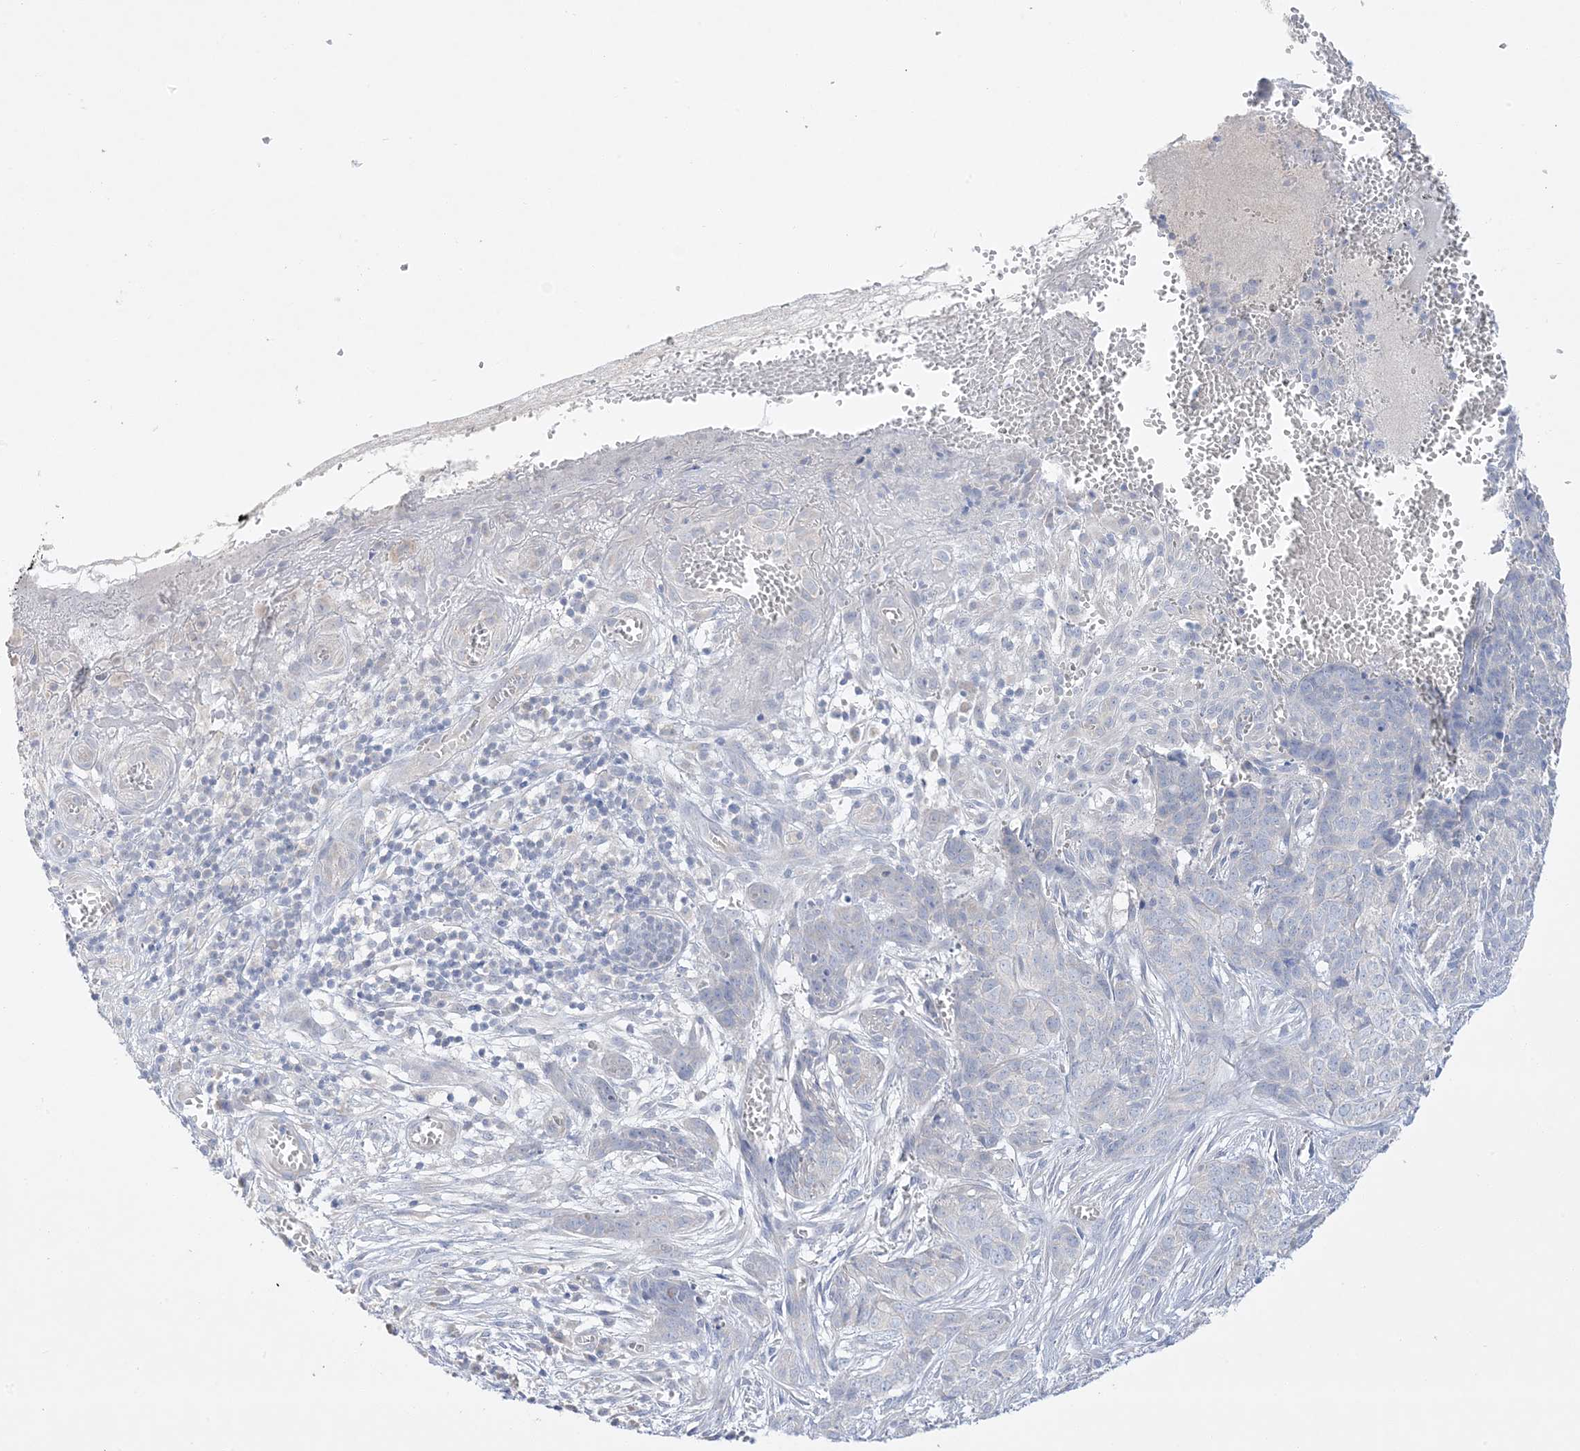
{"staining": {"intensity": "negative", "quantity": "none", "location": "none"}, "tissue": "skin cancer", "cell_type": "Tumor cells", "image_type": "cancer", "snomed": [{"axis": "morphology", "description": "Basal cell carcinoma"}, {"axis": "topography", "description": "Skin"}], "caption": "This is an immunohistochemistry histopathology image of human skin cancer (basal cell carcinoma). There is no positivity in tumor cells.", "gene": "FAM184A", "patient": {"sex": "female", "age": 64}}